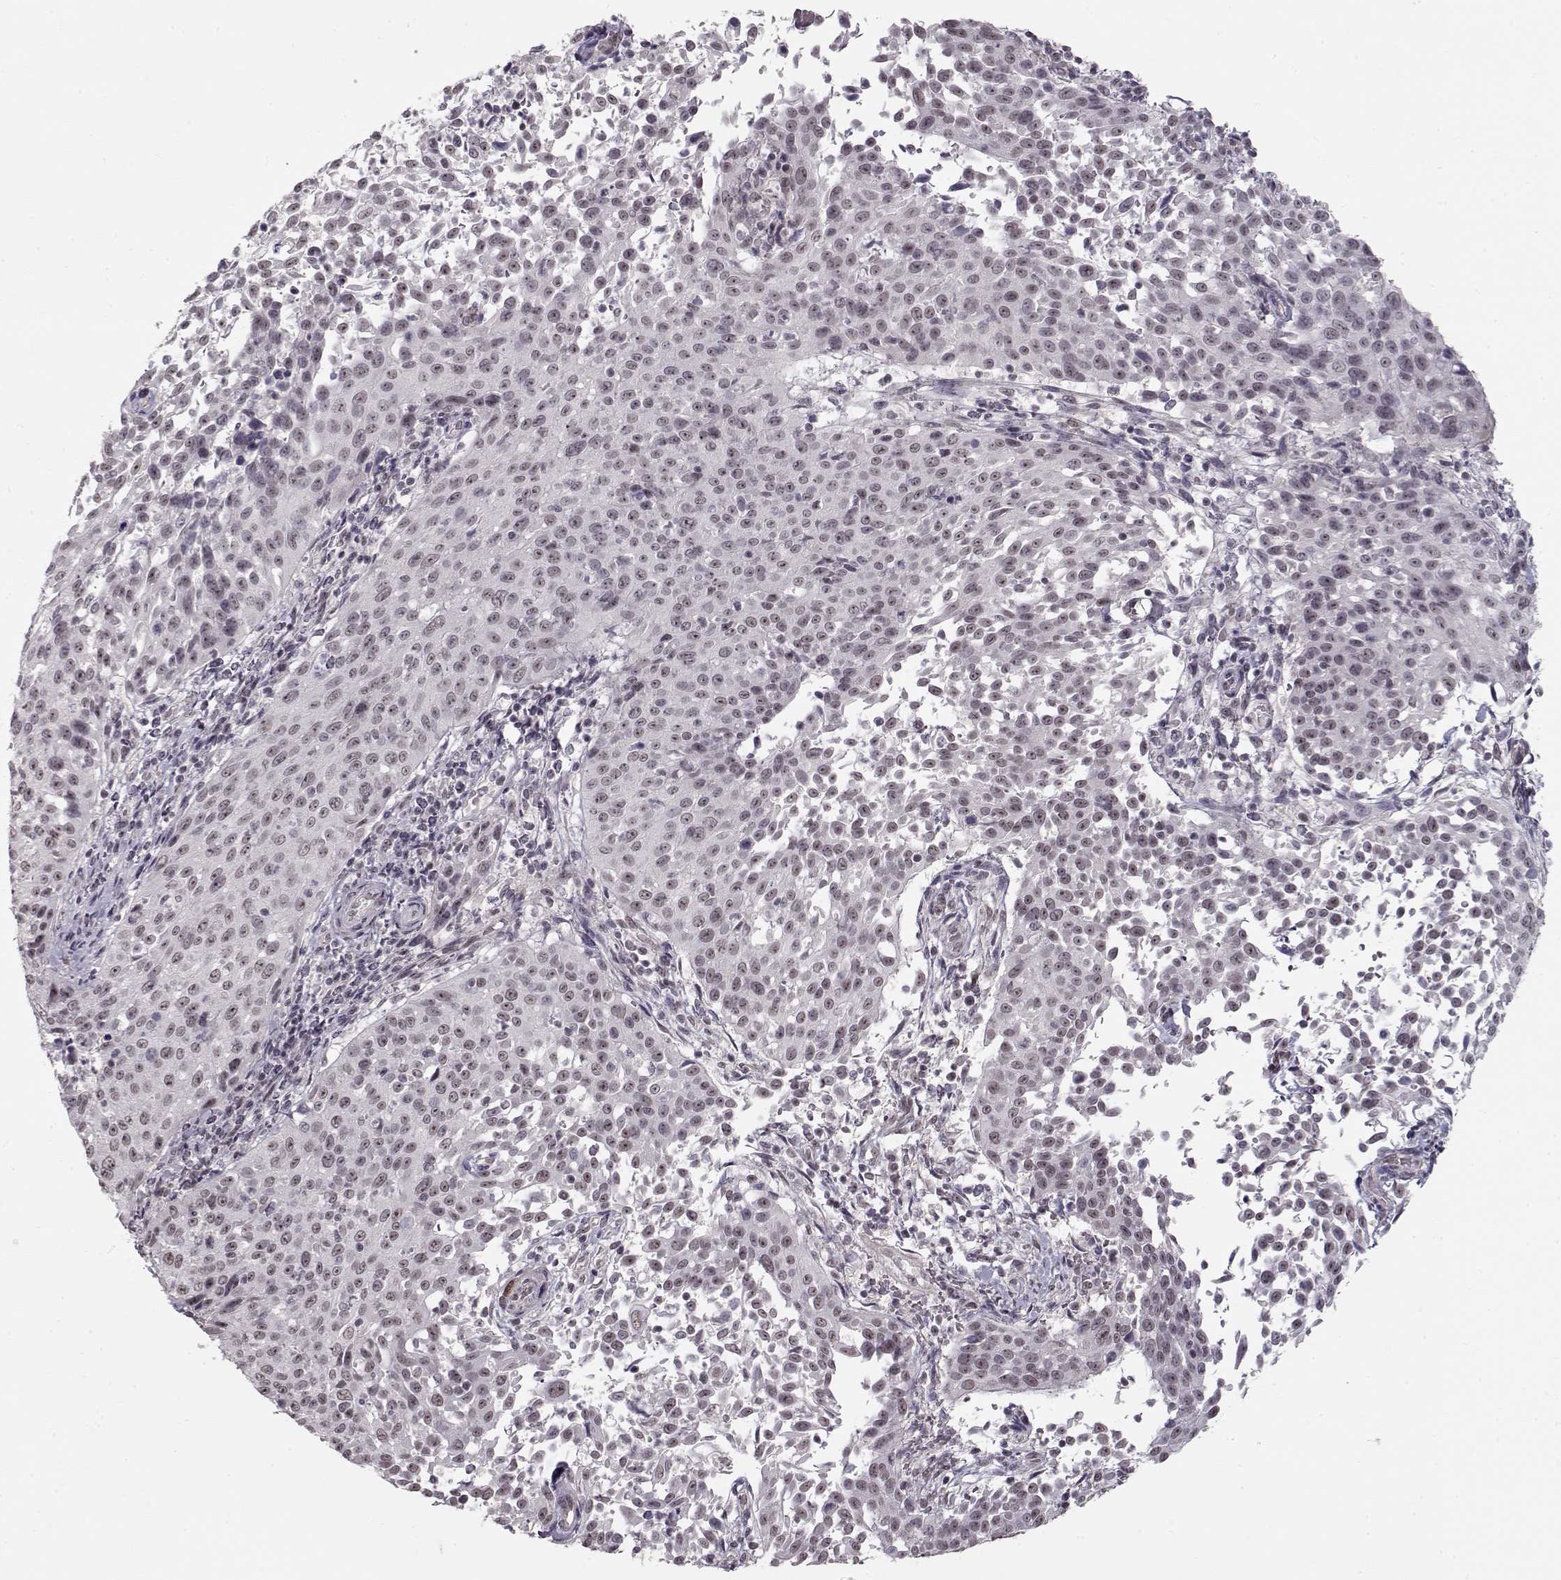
{"staining": {"intensity": "weak", "quantity": "25%-75%", "location": "nuclear"}, "tissue": "cervical cancer", "cell_type": "Tumor cells", "image_type": "cancer", "snomed": [{"axis": "morphology", "description": "Squamous cell carcinoma, NOS"}, {"axis": "topography", "description": "Cervix"}], "caption": "Approximately 25%-75% of tumor cells in human cervical cancer (squamous cell carcinoma) show weak nuclear protein staining as visualized by brown immunohistochemical staining.", "gene": "PCP4", "patient": {"sex": "female", "age": 26}}